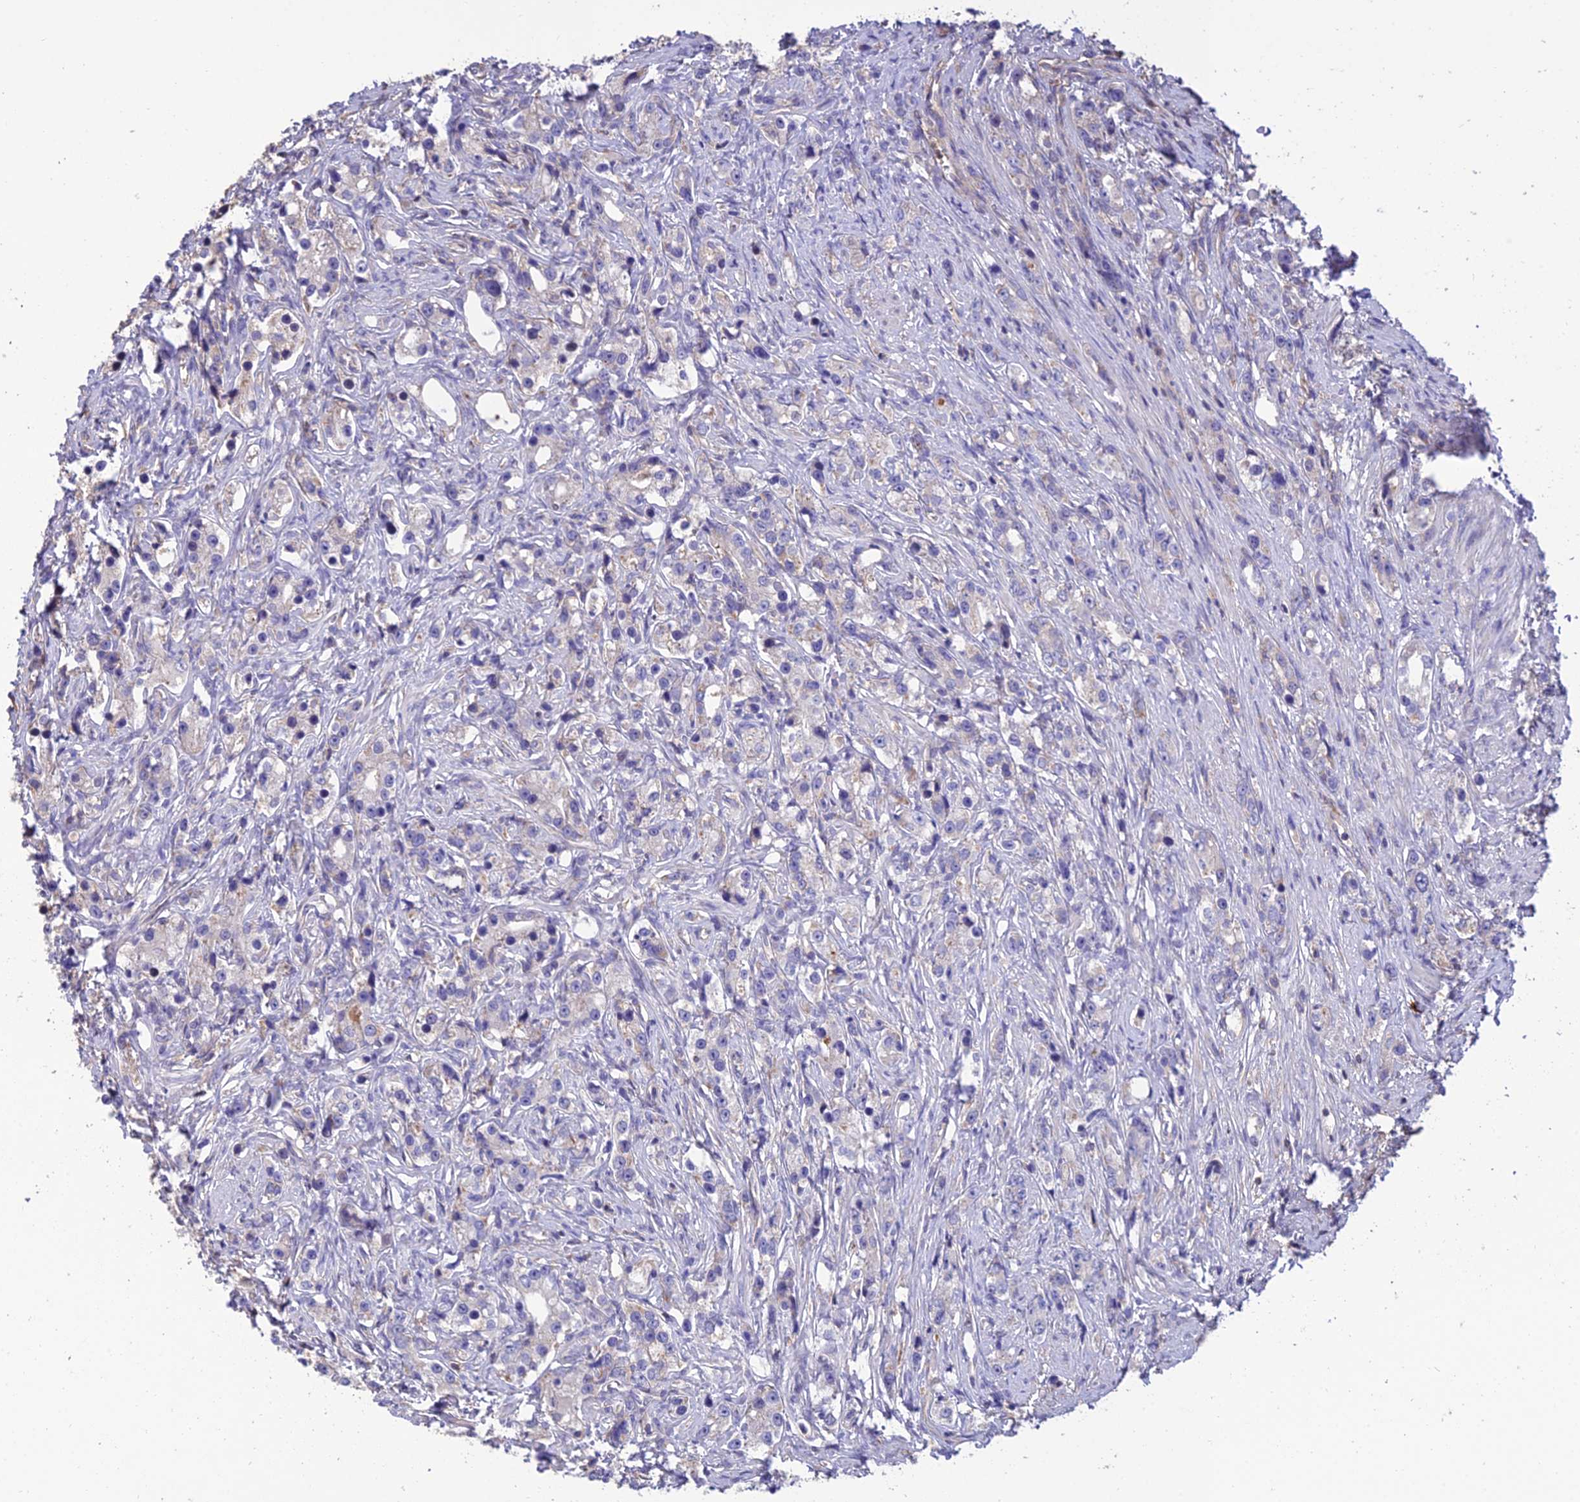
{"staining": {"intensity": "negative", "quantity": "none", "location": "none"}, "tissue": "prostate cancer", "cell_type": "Tumor cells", "image_type": "cancer", "snomed": [{"axis": "morphology", "description": "Adenocarcinoma, High grade"}, {"axis": "topography", "description": "Prostate"}], "caption": "A photomicrograph of human prostate cancer (high-grade adenocarcinoma) is negative for staining in tumor cells.", "gene": "MIOS", "patient": {"sex": "male", "age": 63}}